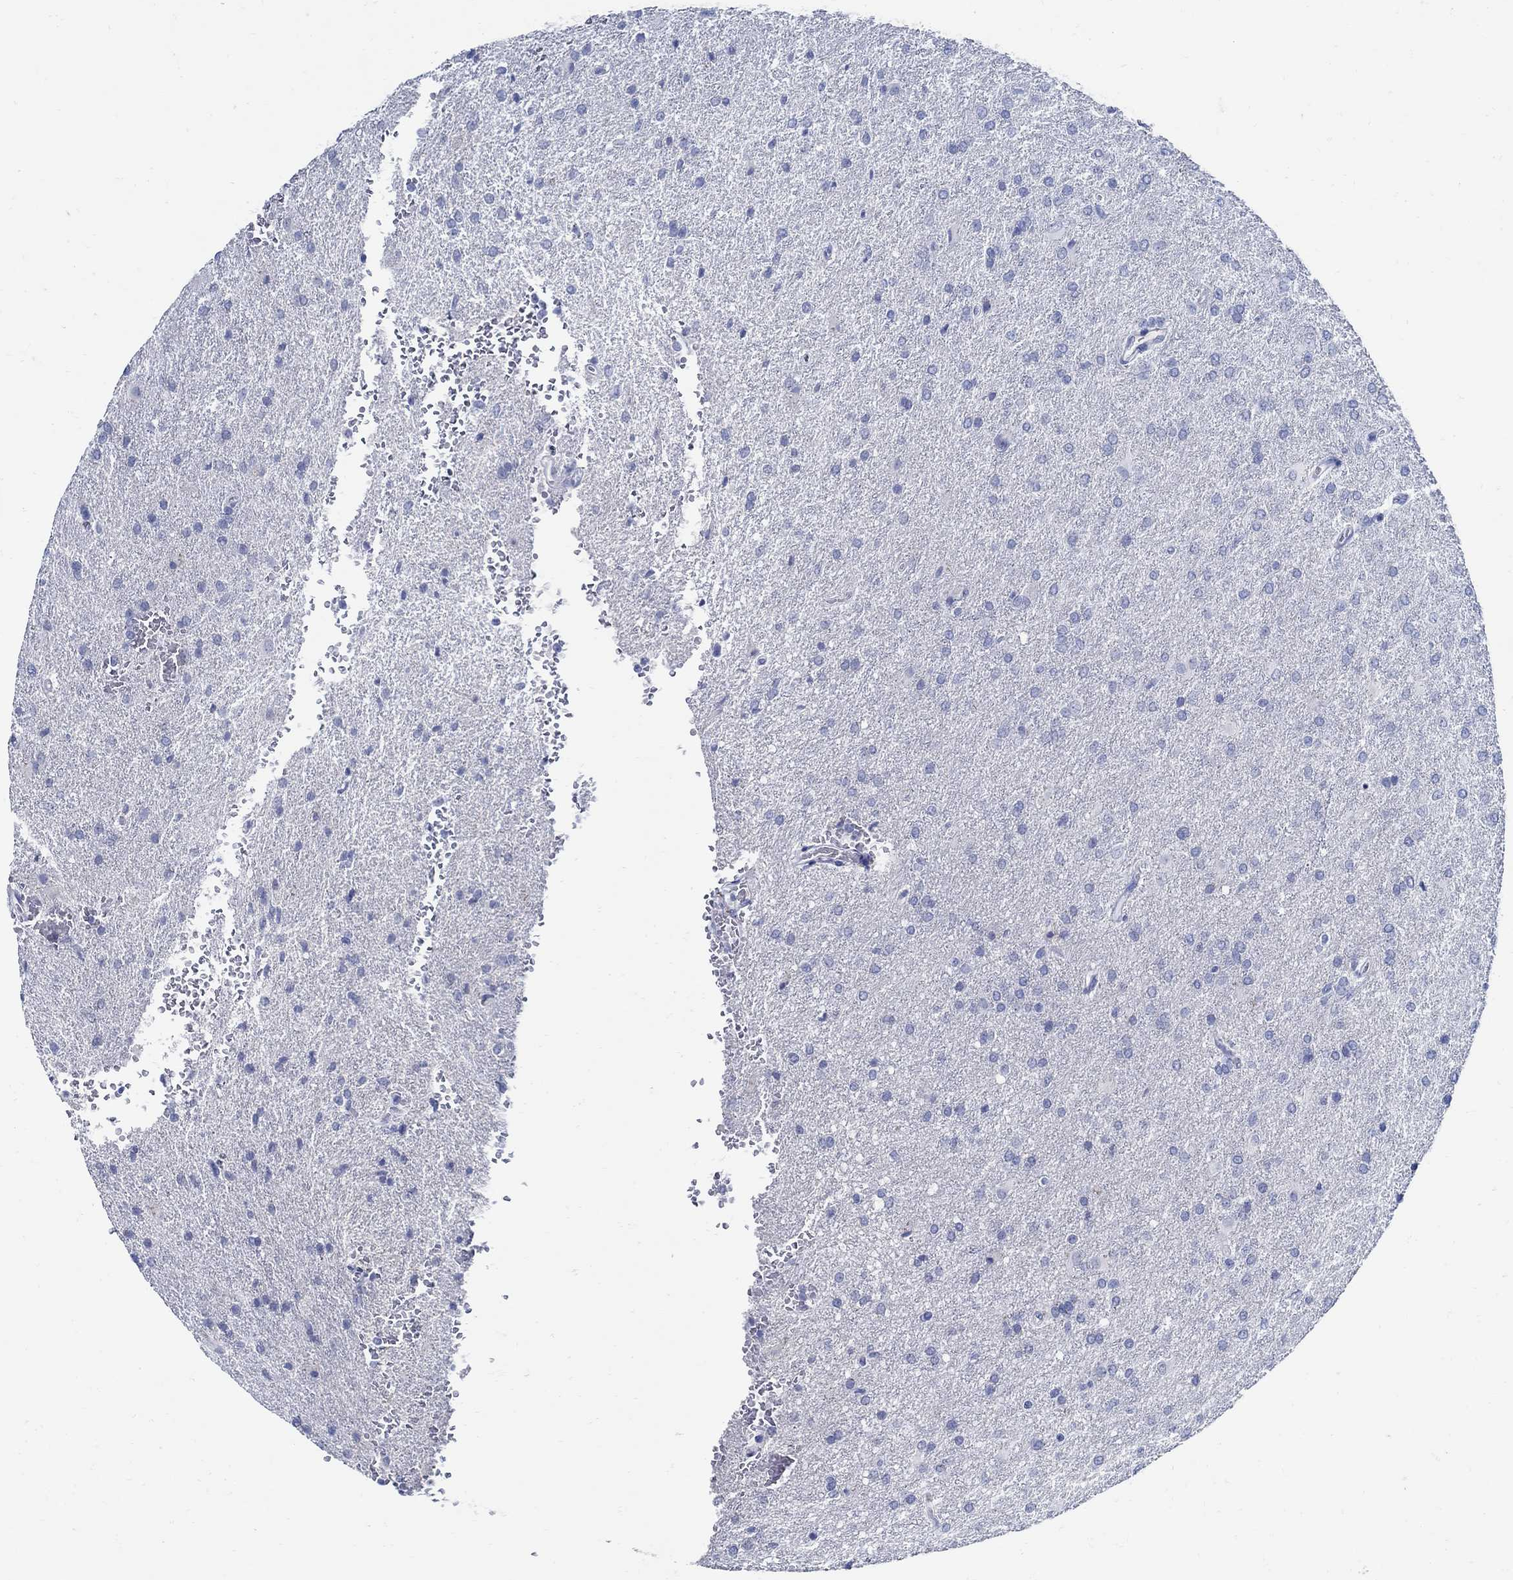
{"staining": {"intensity": "negative", "quantity": "none", "location": "none"}, "tissue": "glioma", "cell_type": "Tumor cells", "image_type": "cancer", "snomed": [{"axis": "morphology", "description": "Glioma, malignant, High grade"}, {"axis": "topography", "description": "Brain"}], "caption": "IHC histopathology image of neoplastic tissue: malignant glioma (high-grade) stained with DAB (3,3'-diaminobenzidine) demonstrates no significant protein expression in tumor cells. (DAB (3,3'-diaminobenzidine) immunohistochemistry, high magnification).", "gene": "PAX9", "patient": {"sex": "male", "age": 68}}